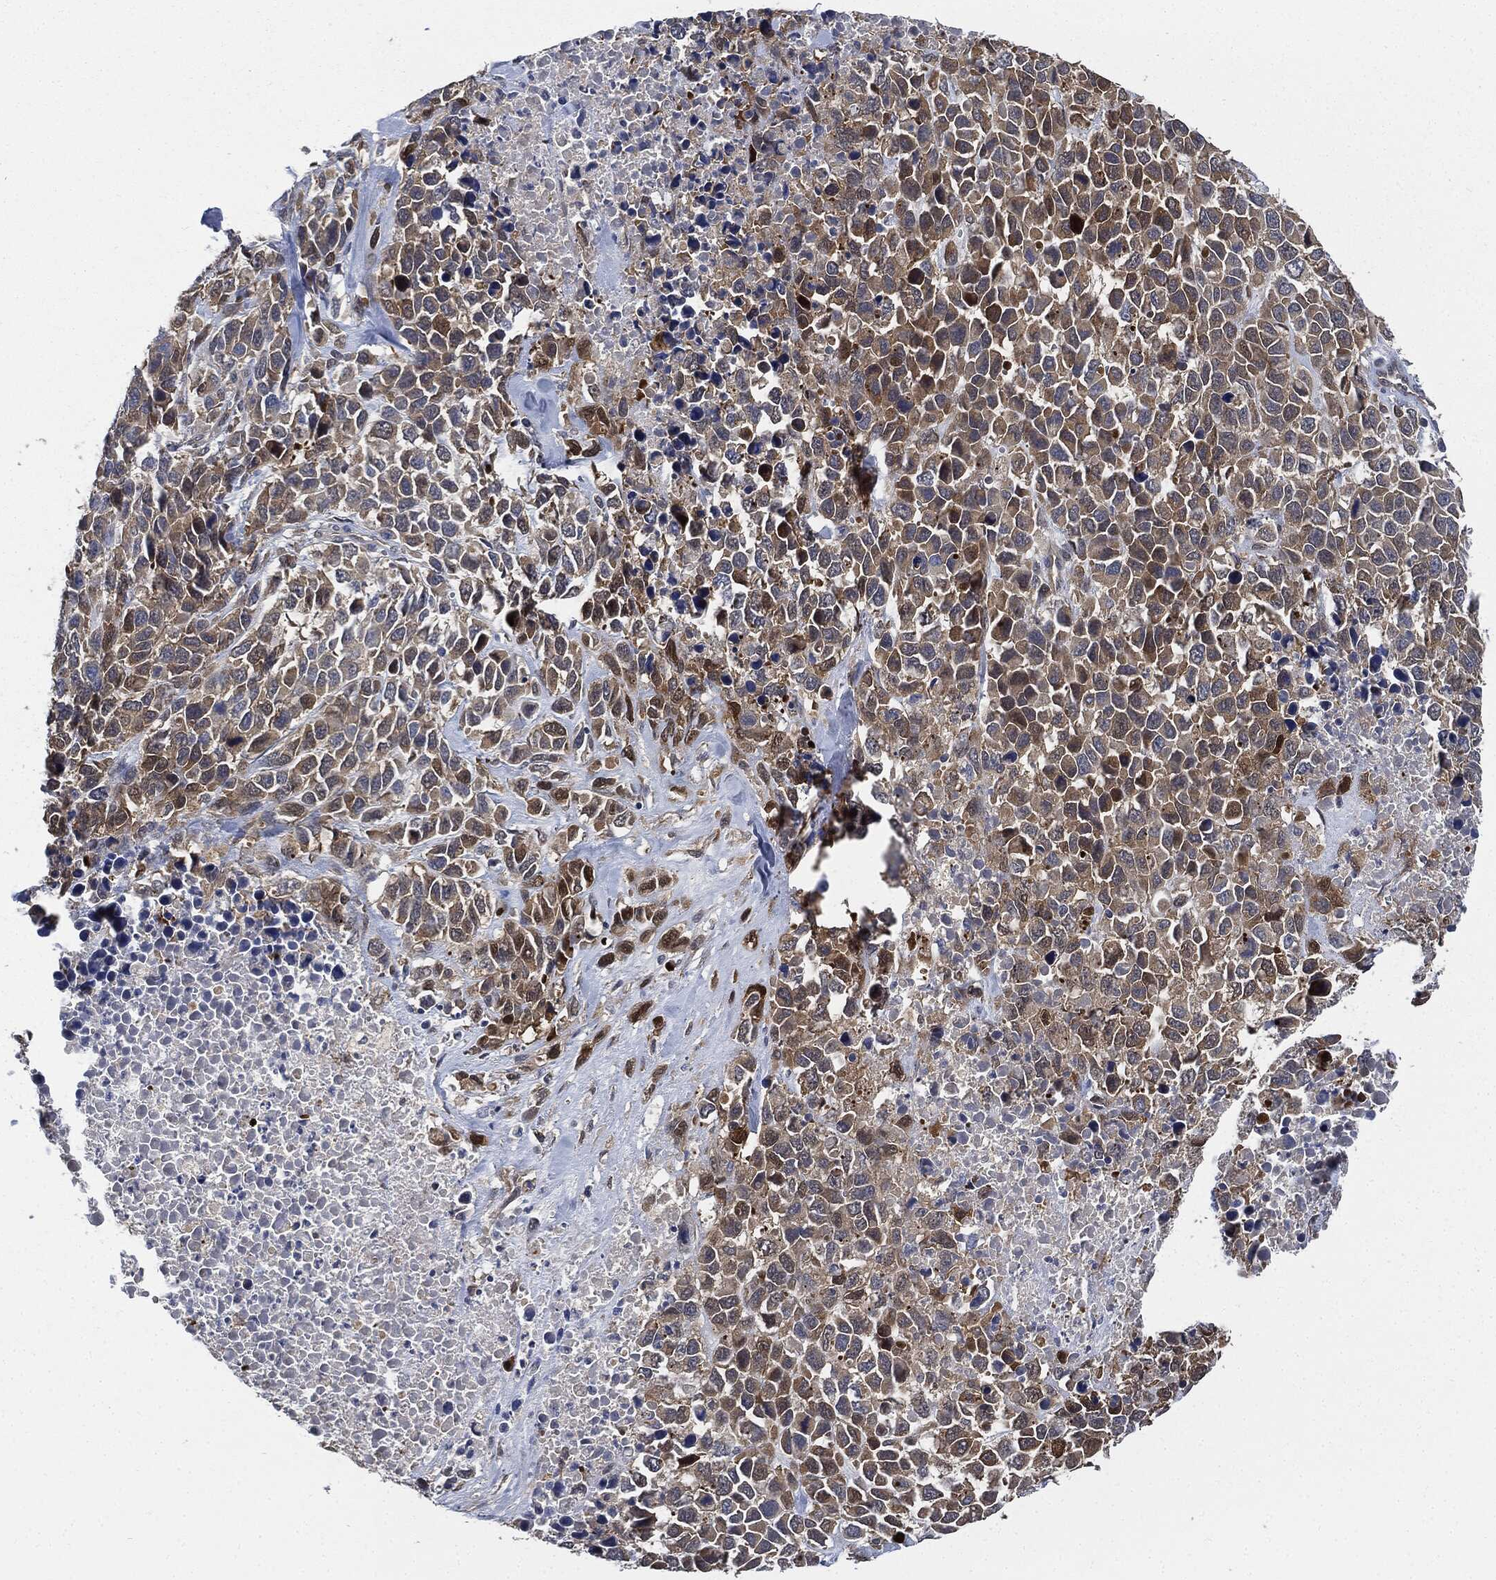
{"staining": {"intensity": "weak", "quantity": "25%-75%", "location": "cytoplasmic/membranous"}, "tissue": "melanoma", "cell_type": "Tumor cells", "image_type": "cancer", "snomed": [{"axis": "morphology", "description": "Malignant melanoma, Metastatic site"}, {"axis": "topography", "description": "Skin"}], "caption": "Malignant melanoma (metastatic site) stained for a protein exhibits weak cytoplasmic/membranous positivity in tumor cells.", "gene": "PRDX2", "patient": {"sex": "male", "age": 84}}